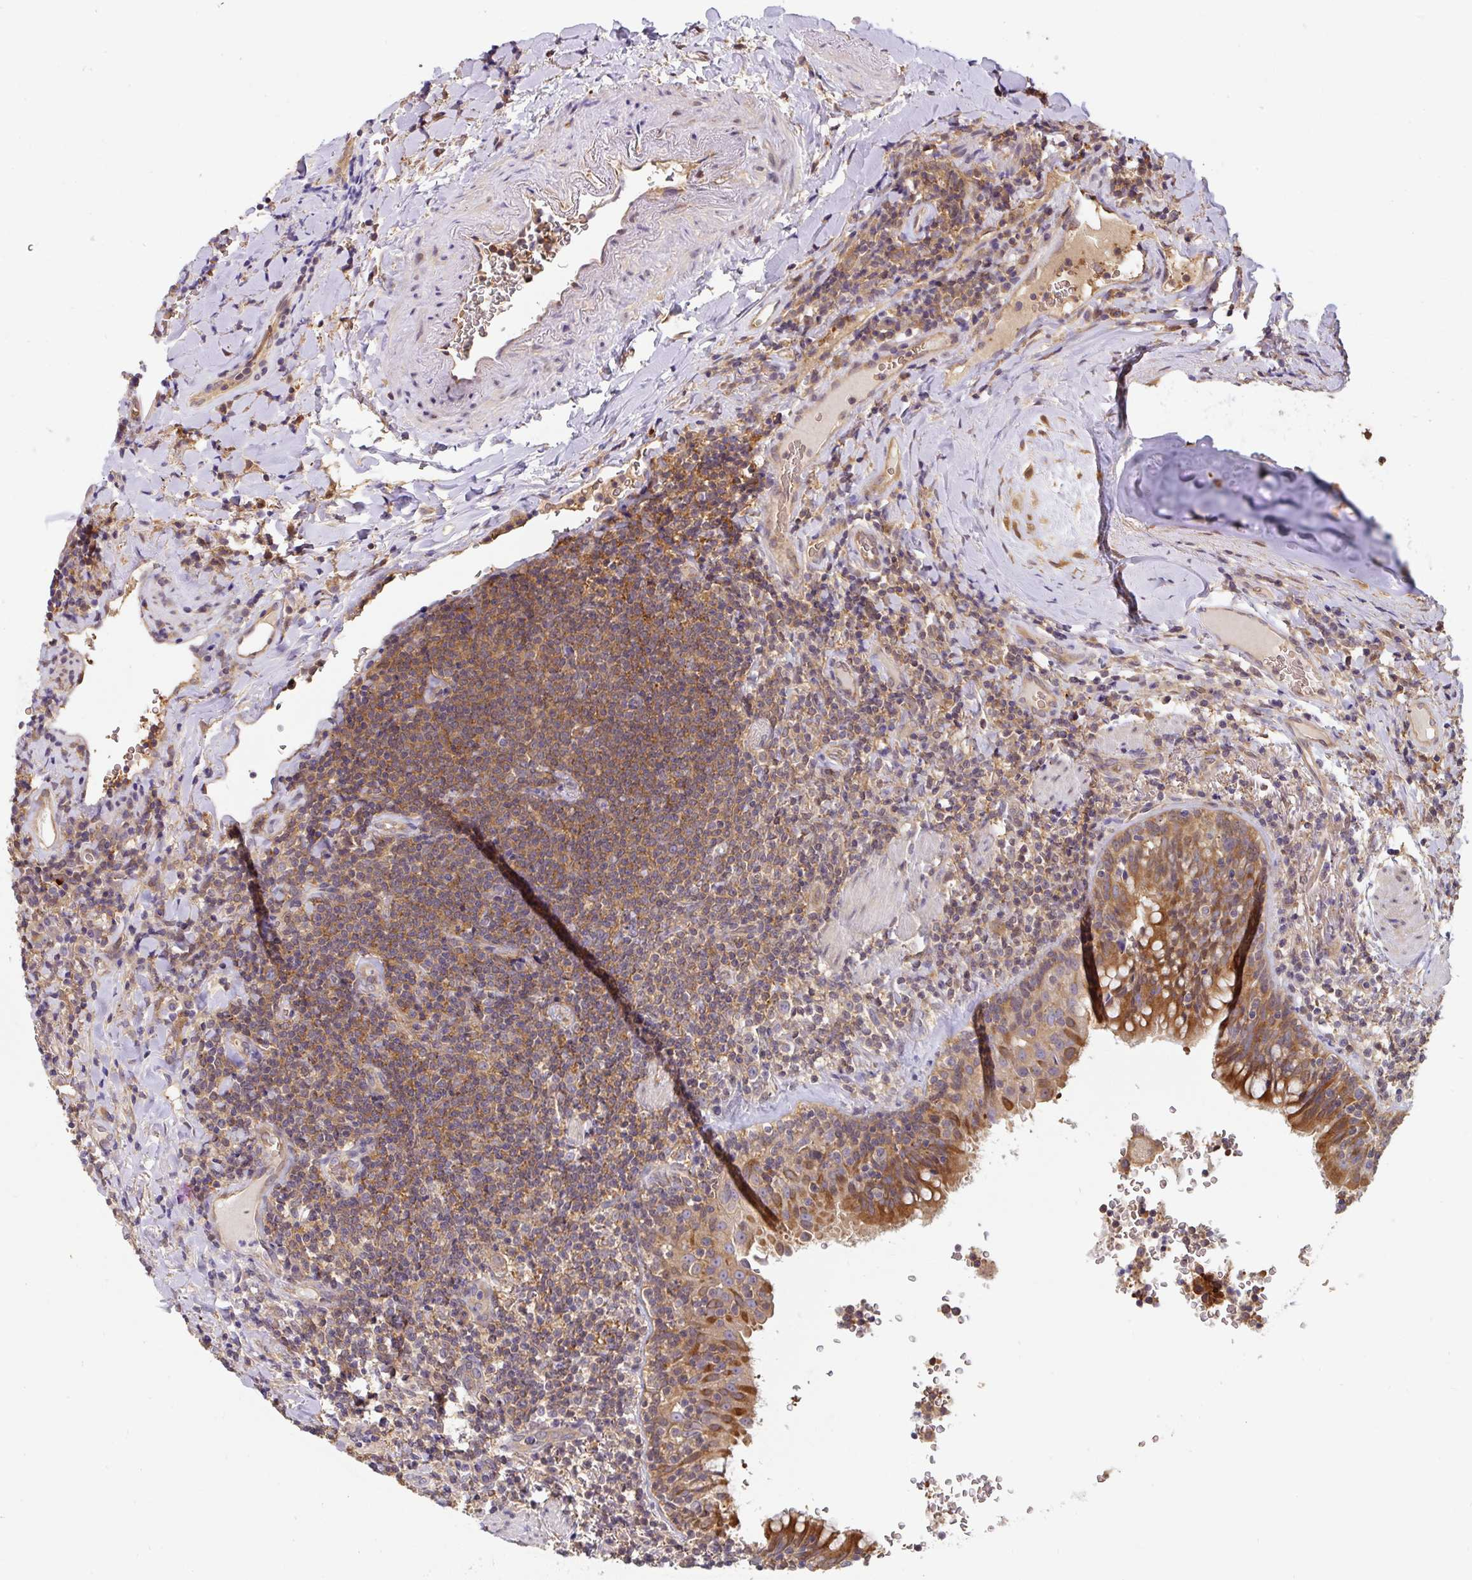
{"staining": {"intensity": "moderate", "quantity": ">75%", "location": "cytoplasmic/membranous"}, "tissue": "lymphoma", "cell_type": "Tumor cells", "image_type": "cancer", "snomed": [{"axis": "morphology", "description": "Malignant lymphoma, non-Hodgkin's type, Low grade"}, {"axis": "topography", "description": "Lung"}], "caption": "Immunohistochemical staining of human lymphoma shows medium levels of moderate cytoplasmic/membranous expression in about >75% of tumor cells. Using DAB (3,3'-diaminobenzidine) (brown) and hematoxylin (blue) stains, captured at high magnification using brightfield microscopy.", "gene": "ST13", "patient": {"sex": "female", "age": 71}}